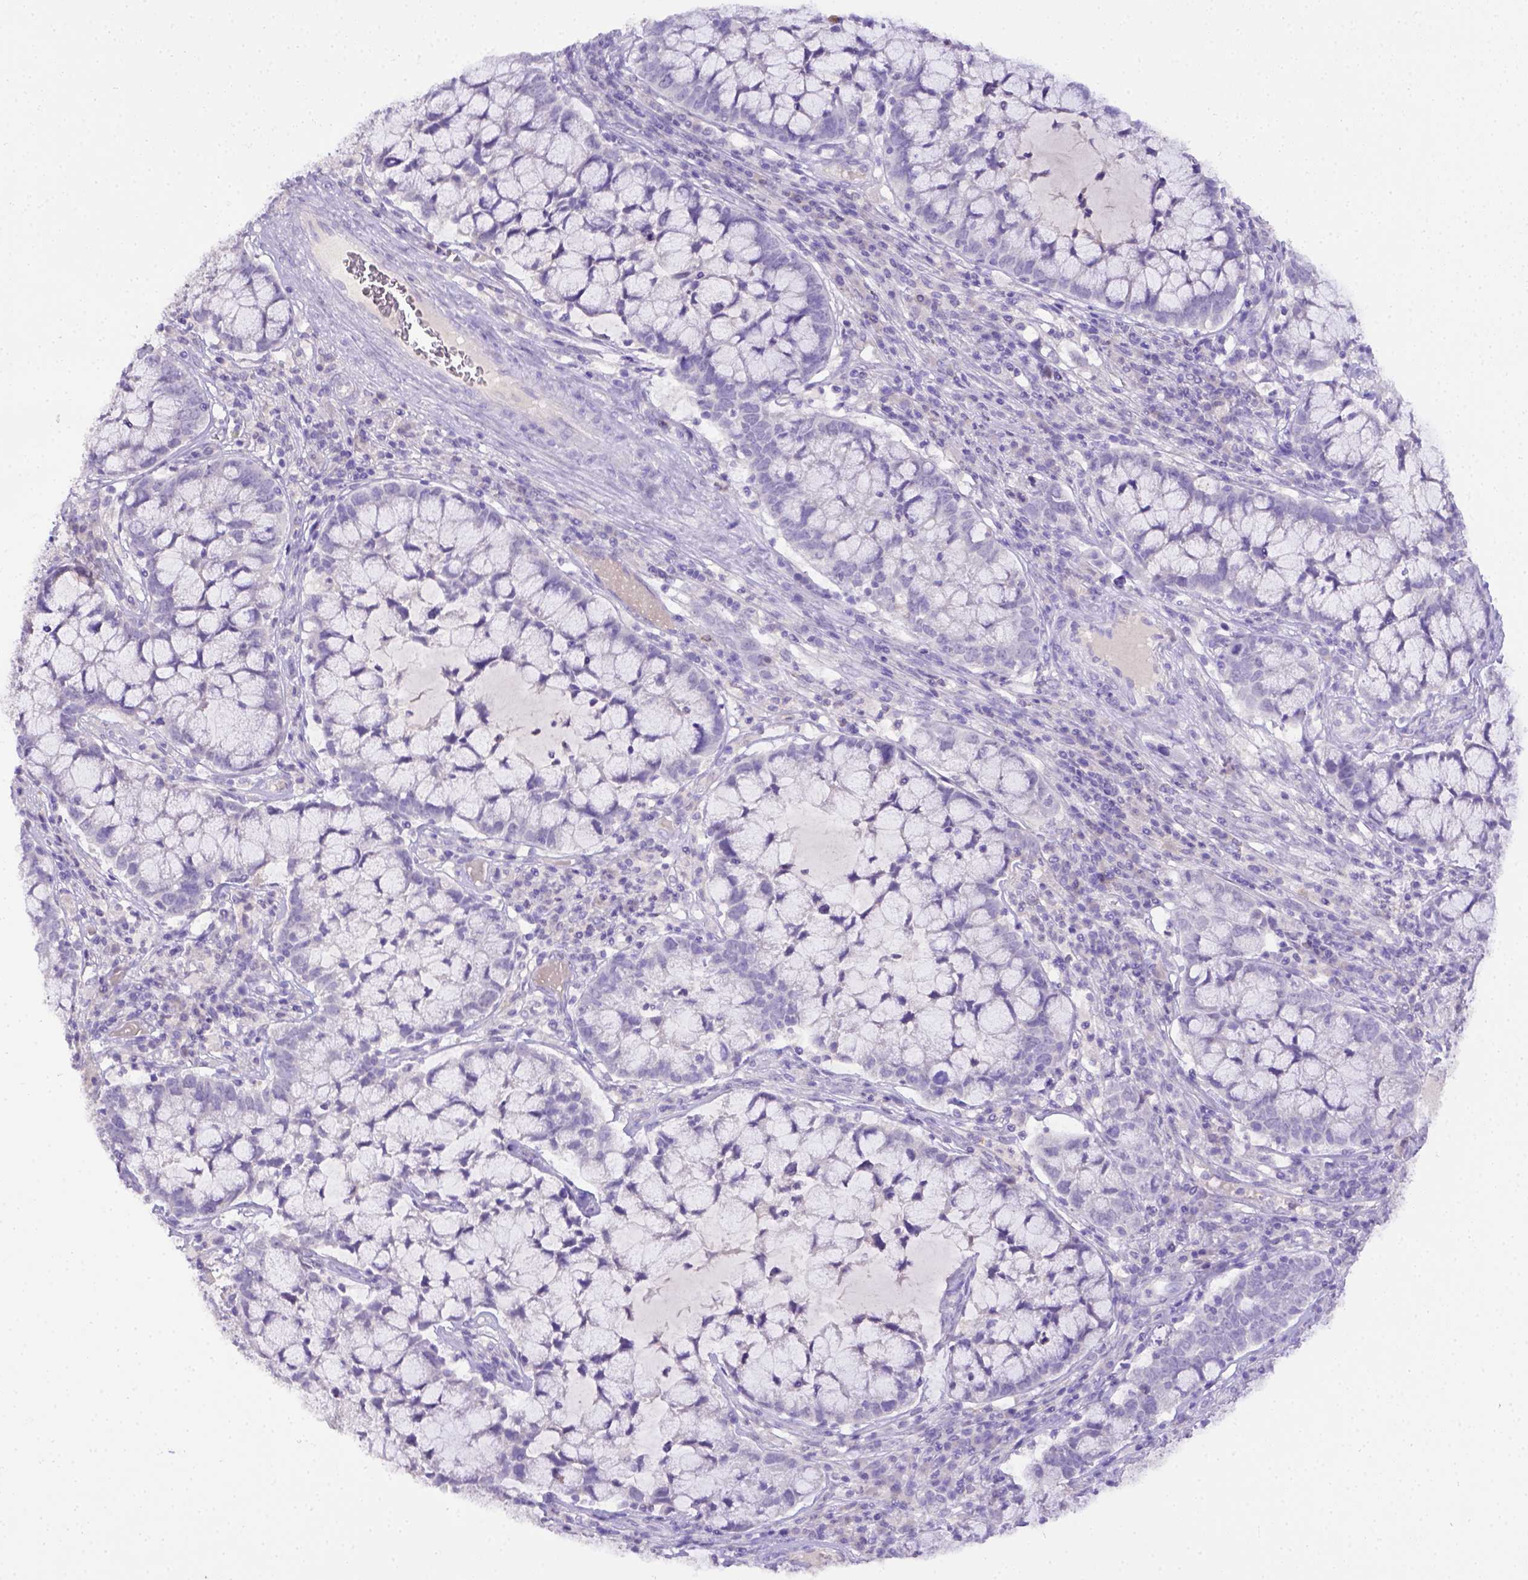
{"staining": {"intensity": "negative", "quantity": "none", "location": "none"}, "tissue": "cervical cancer", "cell_type": "Tumor cells", "image_type": "cancer", "snomed": [{"axis": "morphology", "description": "Adenocarcinoma, NOS"}, {"axis": "topography", "description": "Cervix"}], "caption": "This histopathology image is of cervical cancer stained with immunohistochemistry to label a protein in brown with the nuclei are counter-stained blue. There is no expression in tumor cells.", "gene": "B3GAT1", "patient": {"sex": "female", "age": 40}}